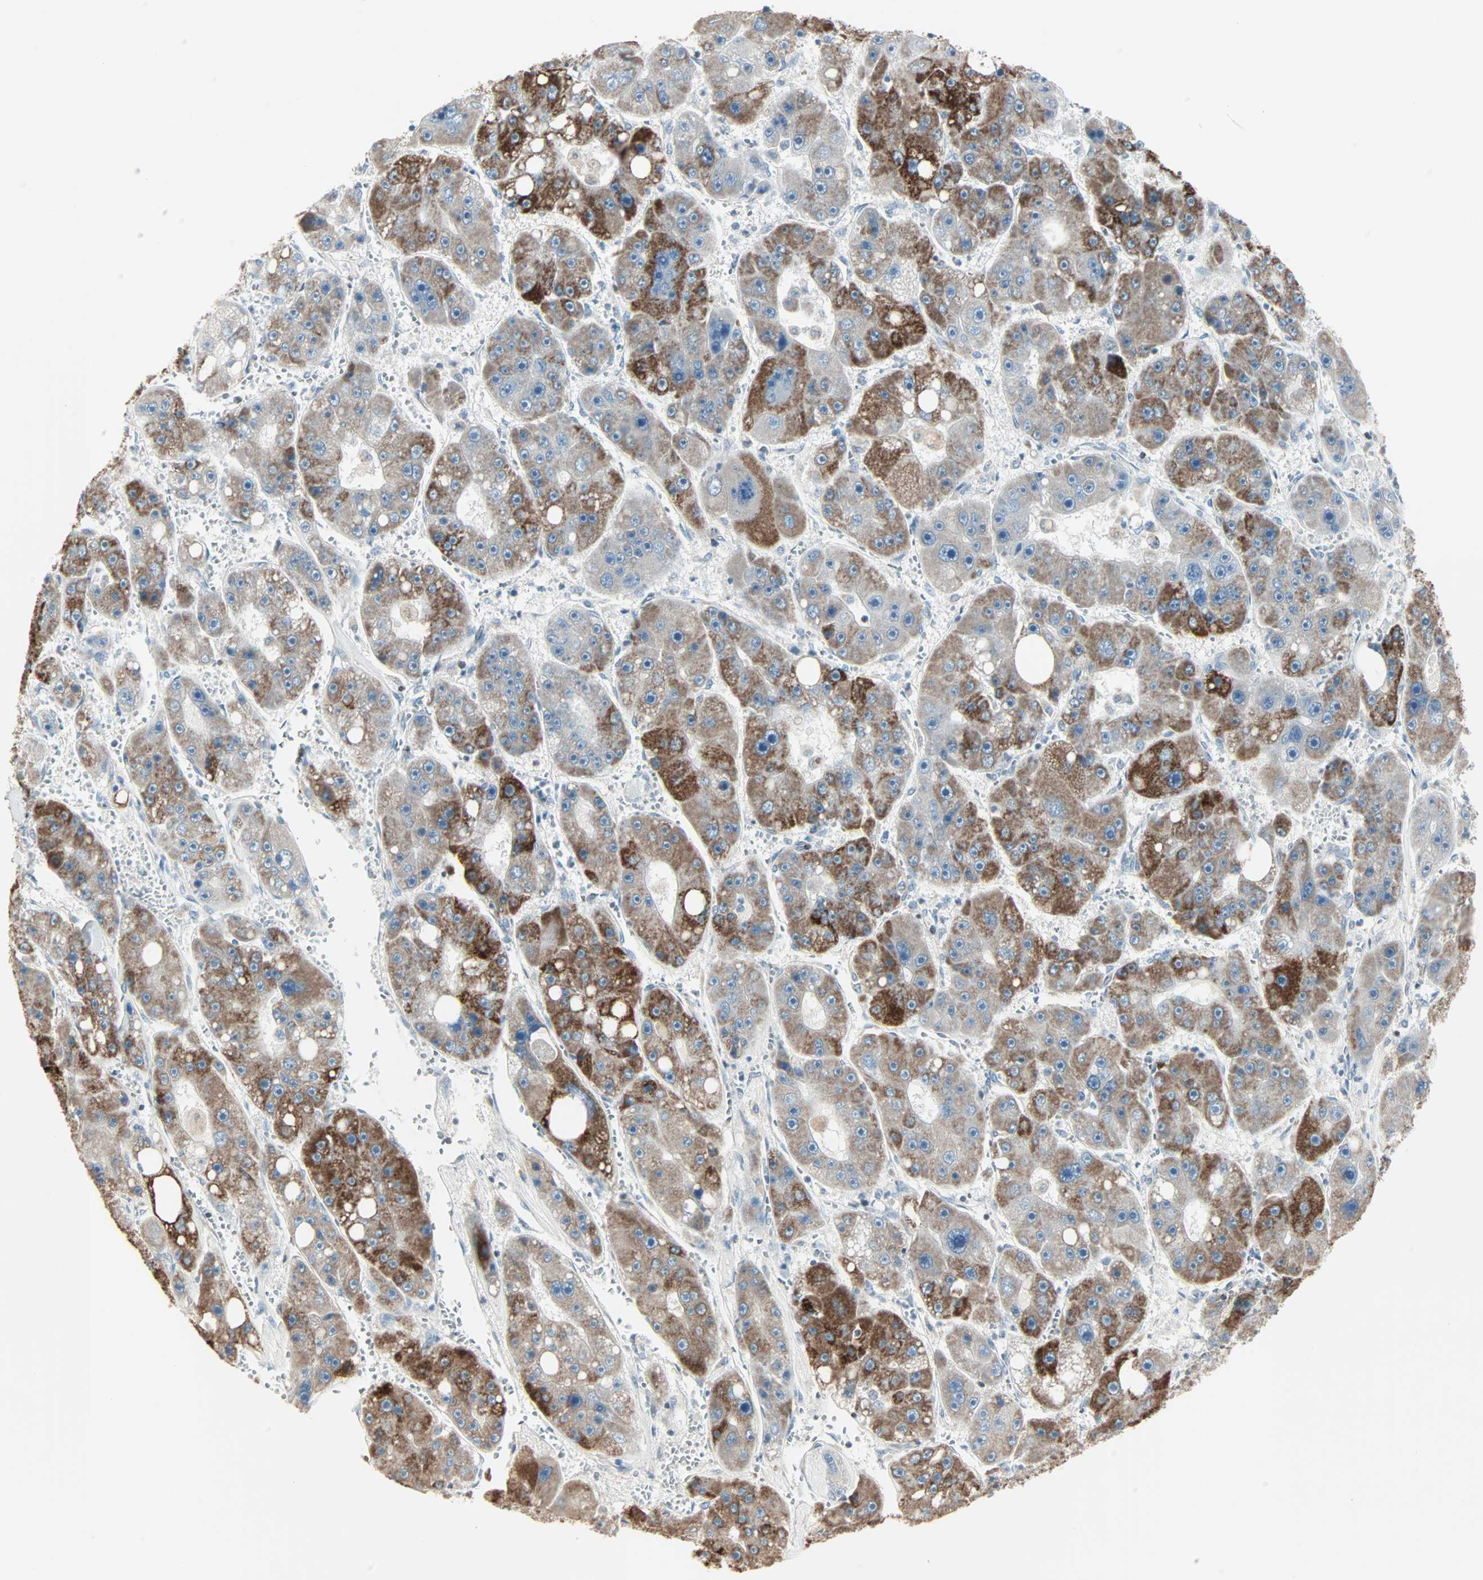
{"staining": {"intensity": "moderate", "quantity": "25%-75%", "location": "cytoplasmic/membranous"}, "tissue": "liver cancer", "cell_type": "Tumor cells", "image_type": "cancer", "snomed": [{"axis": "morphology", "description": "Carcinoma, Hepatocellular, NOS"}, {"axis": "topography", "description": "Liver"}], "caption": "An image of human liver cancer stained for a protein reveals moderate cytoplasmic/membranous brown staining in tumor cells.", "gene": "IDH2", "patient": {"sex": "female", "age": 61}}